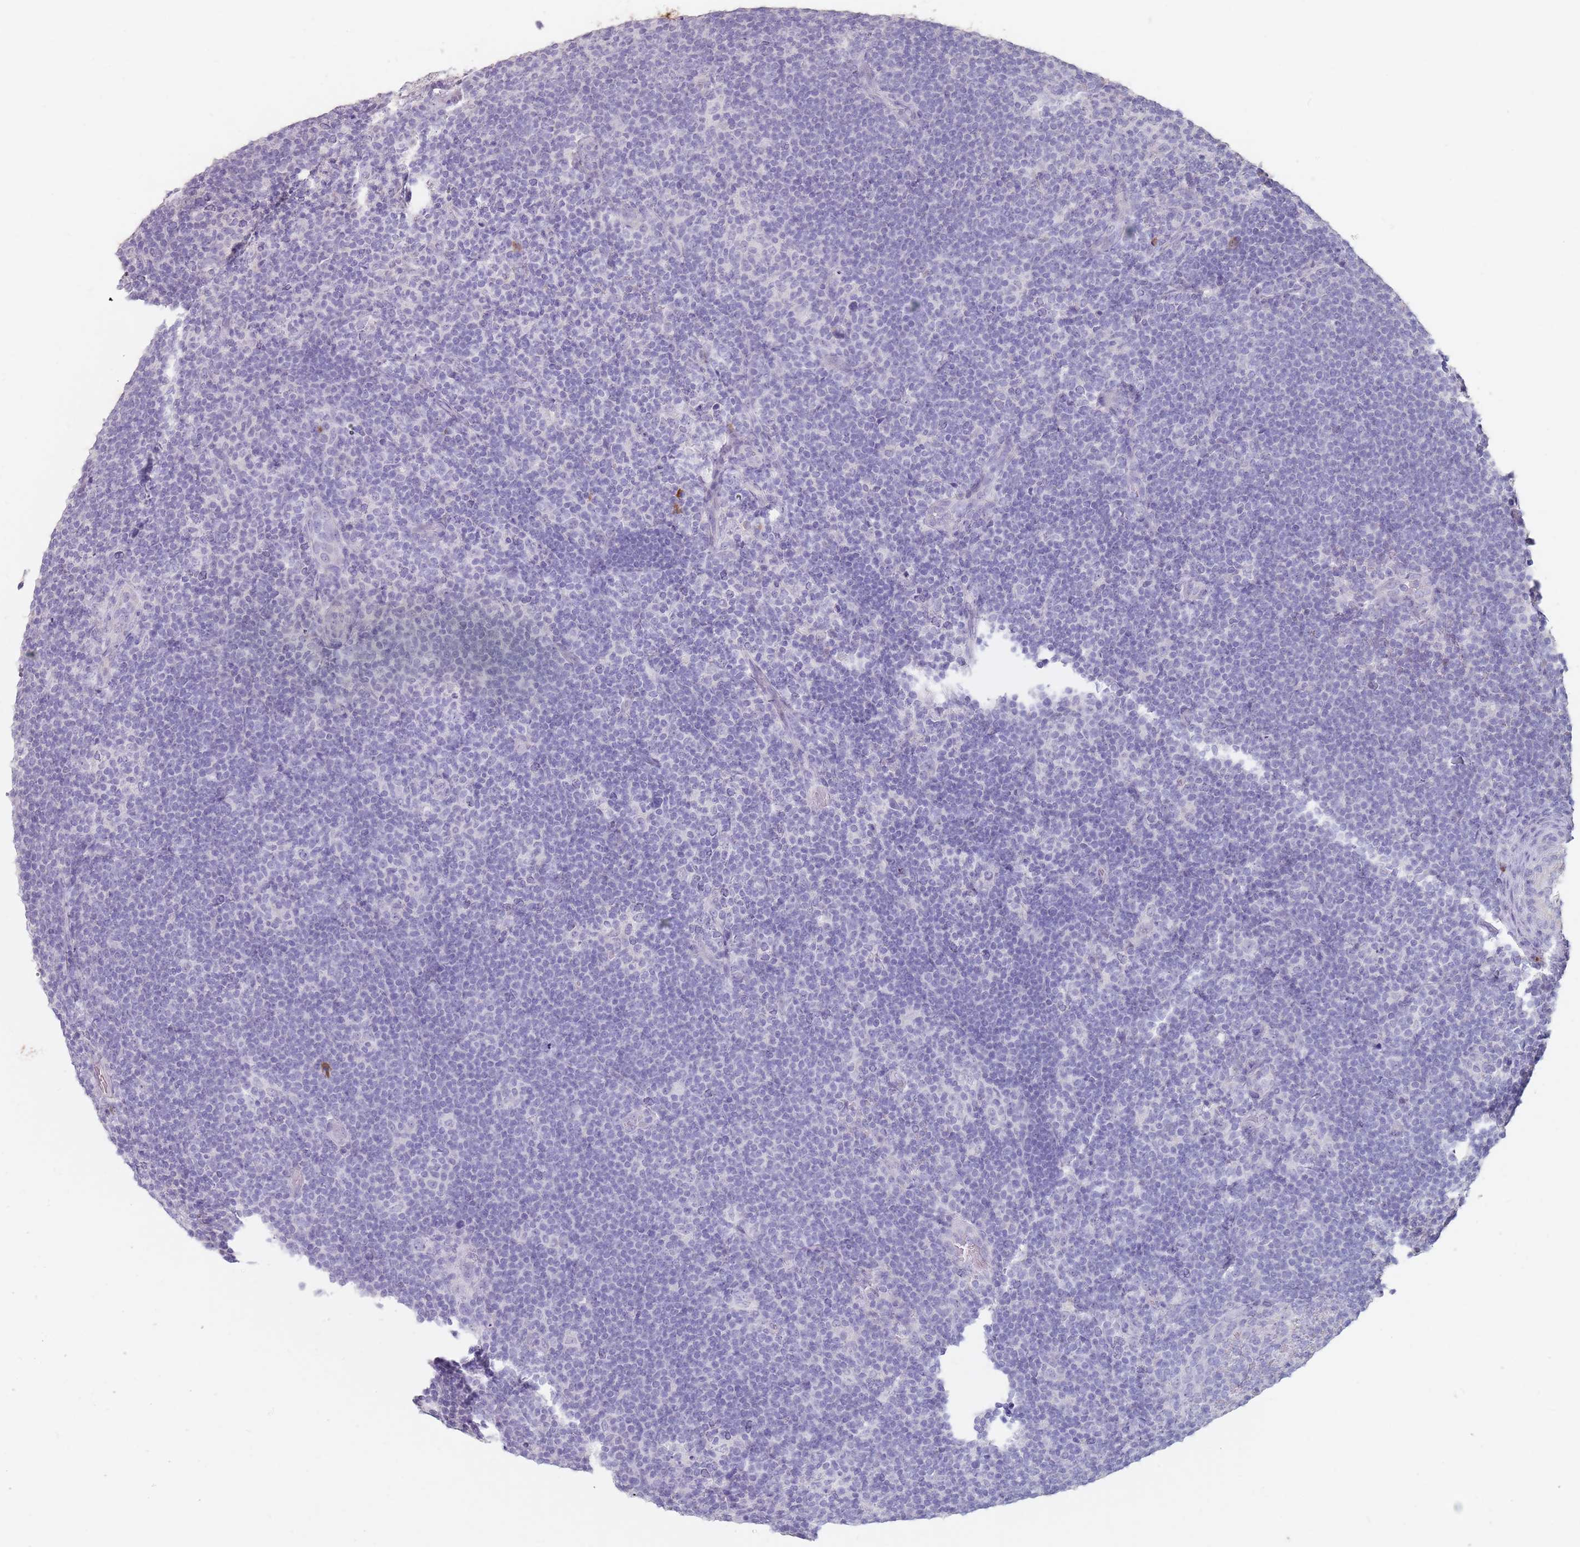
{"staining": {"intensity": "negative", "quantity": "none", "location": "none"}, "tissue": "lymphoma", "cell_type": "Tumor cells", "image_type": "cancer", "snomed": [{"axis": "morphology", "description": "Hodgkin's disease, NOS"}, {"axis": "topography", "description": "Lymph node"}], "caption": "Tumor cells show no significant expression in lymphoma.", "gene": "STYK1", "patient": {"sex": "female", "age": 57}}